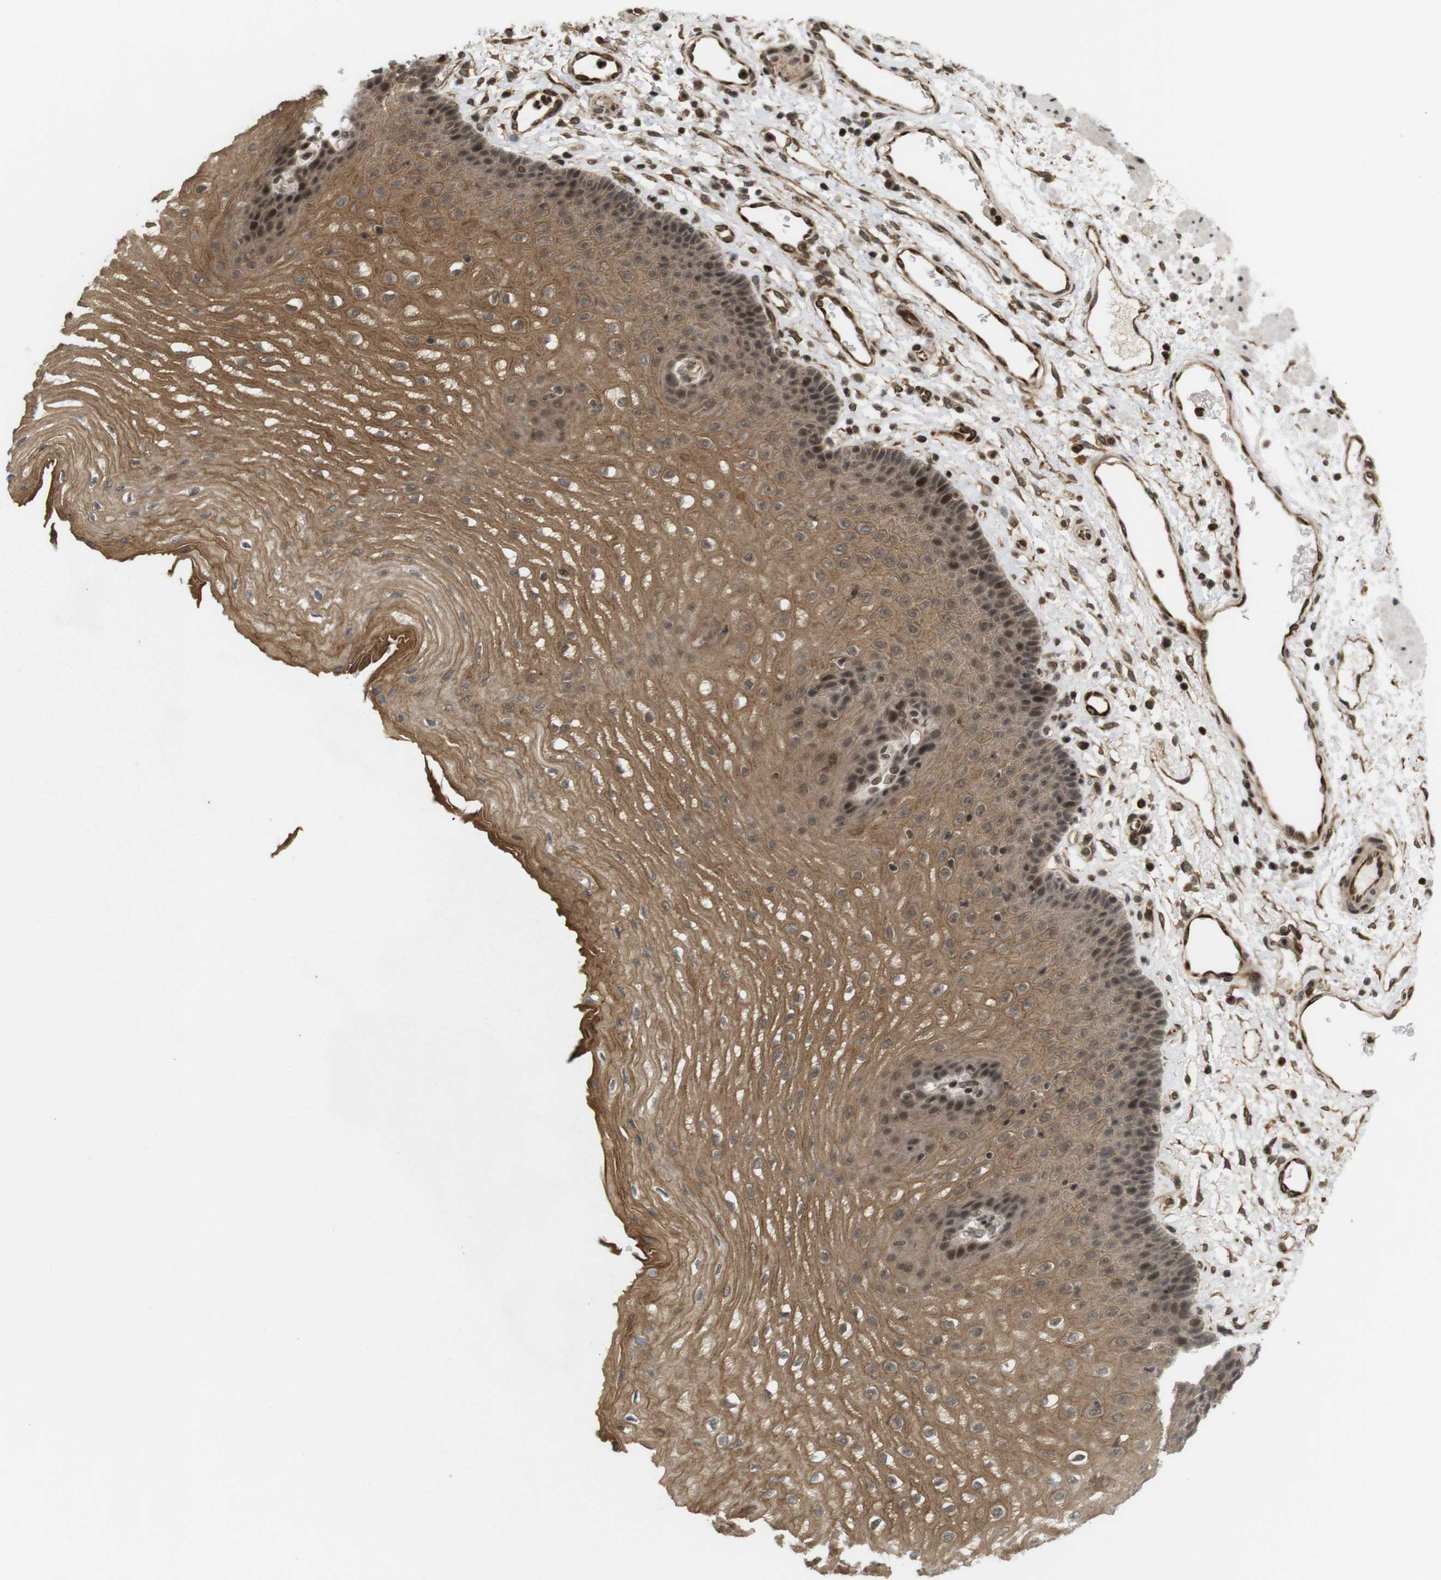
{"staining": {"intensity": "strong", "quantity": ">75%", "location": "cytoplasmic/membranous,nuclear"}, "tissue": "esophagus", "cell_type": "Squamous epithelial cells", "image_type": "normal", "snomed": [{"axis": "morphology", "description": "Normal tissue, NOS"}, {"axis": "topography", "description": "Esophagus"}], "caption": "A brown stain labels strong cytoplasmic/membranous,nuclear positivity of a protein in squamous epithelial cells of unremarkable human esophagus. The staining was performed using DAB (3,3'-diaminobenzidine), with brown indicating positive protein expression. Nuclei are stained blue with hematoxylin.", "gene": "SP2", "patient": {"sex": "male", "age": 54}}